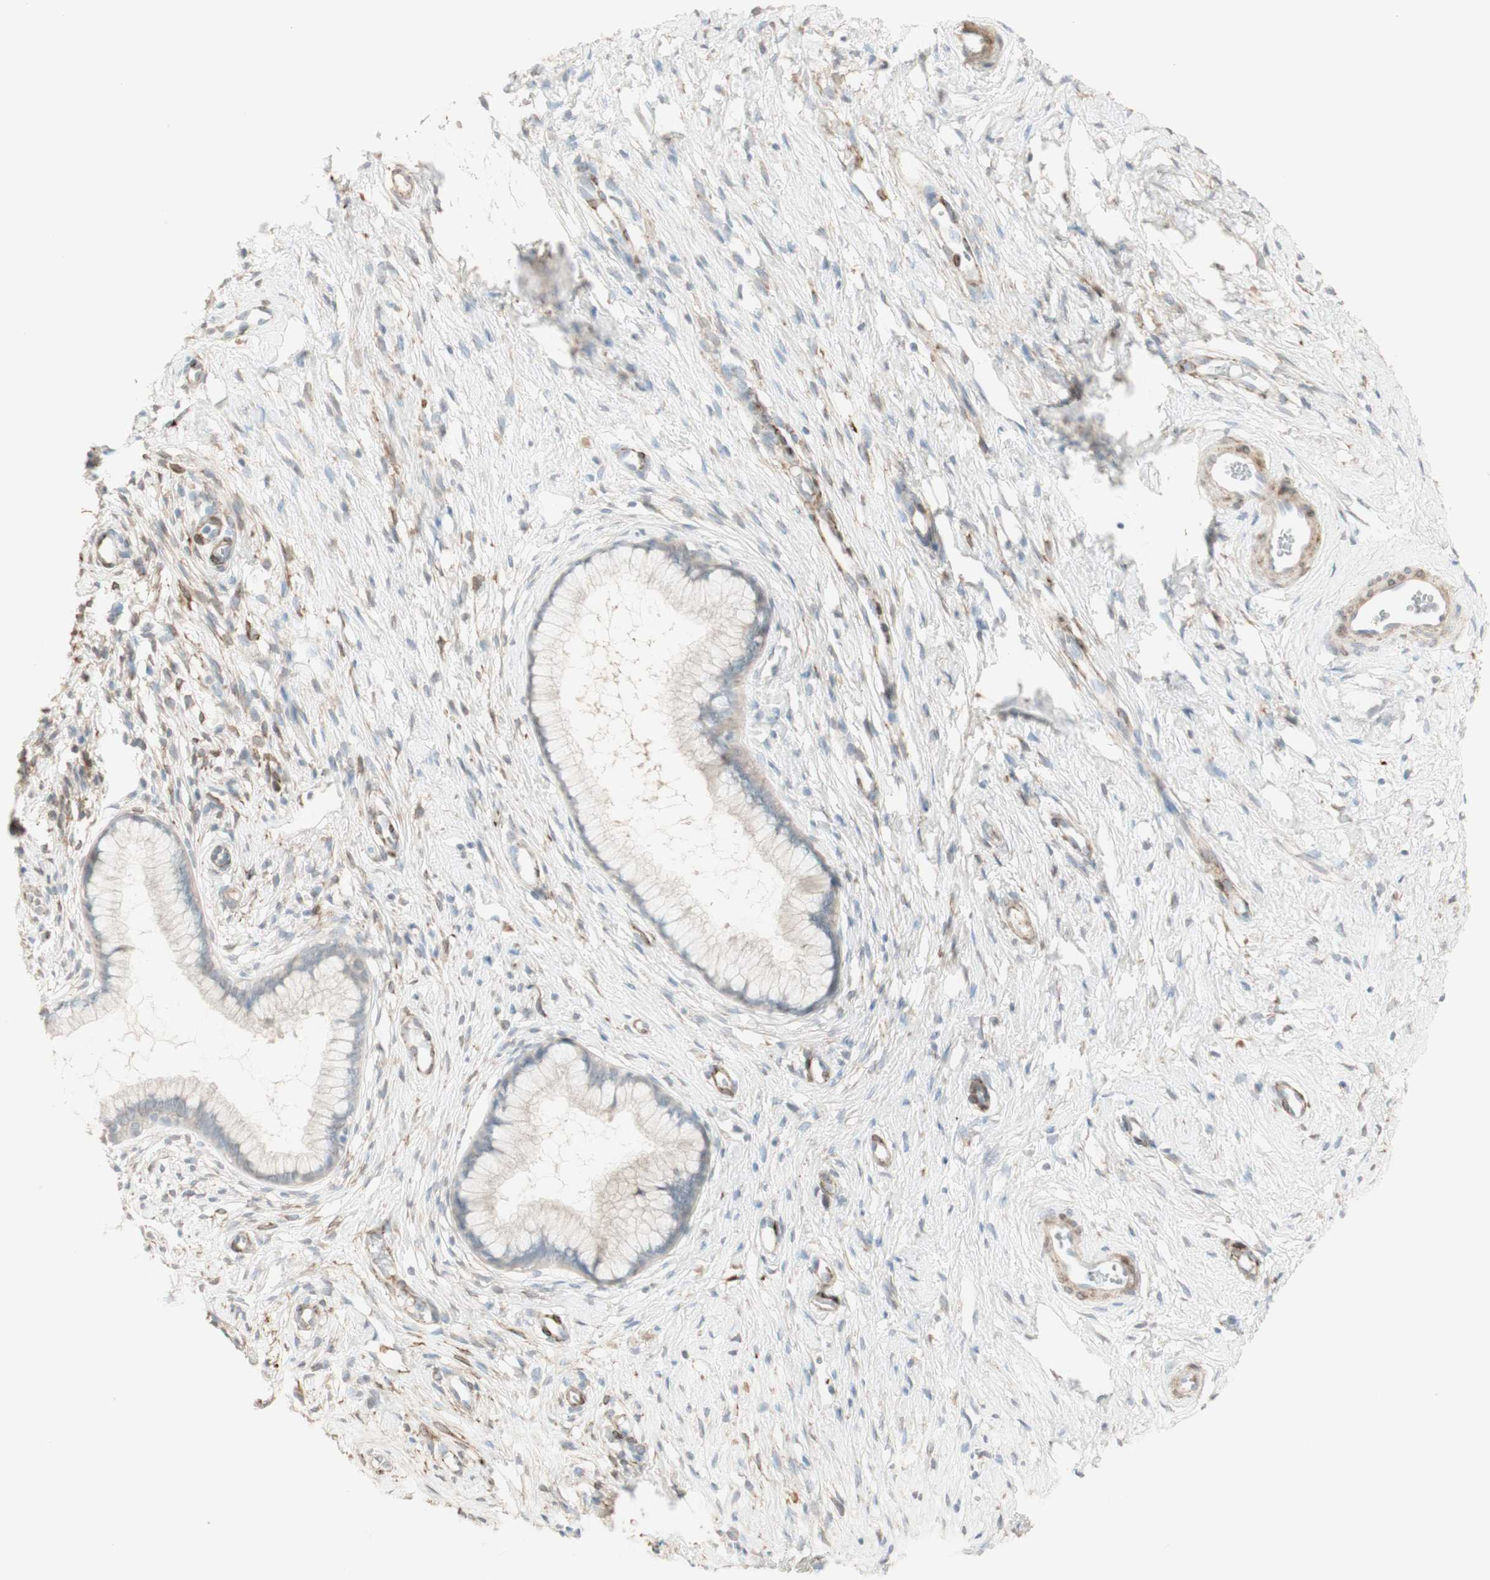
{"staining": {"intensity": "negative", "quantity": "none", "location": "none"}, "tissue": "cervix", "cell_type": "Glandular cells", "image_type": "normal", "snomed": [{"axis": "morphology", "description": "Normal tissue, NOS"}, {"axis": "topography", "description": "Cervix"}], "caption": "Human cervix stained for a protein using IHC reveals no staining in glandular cells.", "gene": "MUC3A", "patient": {"sex": "female", "age": 65}}